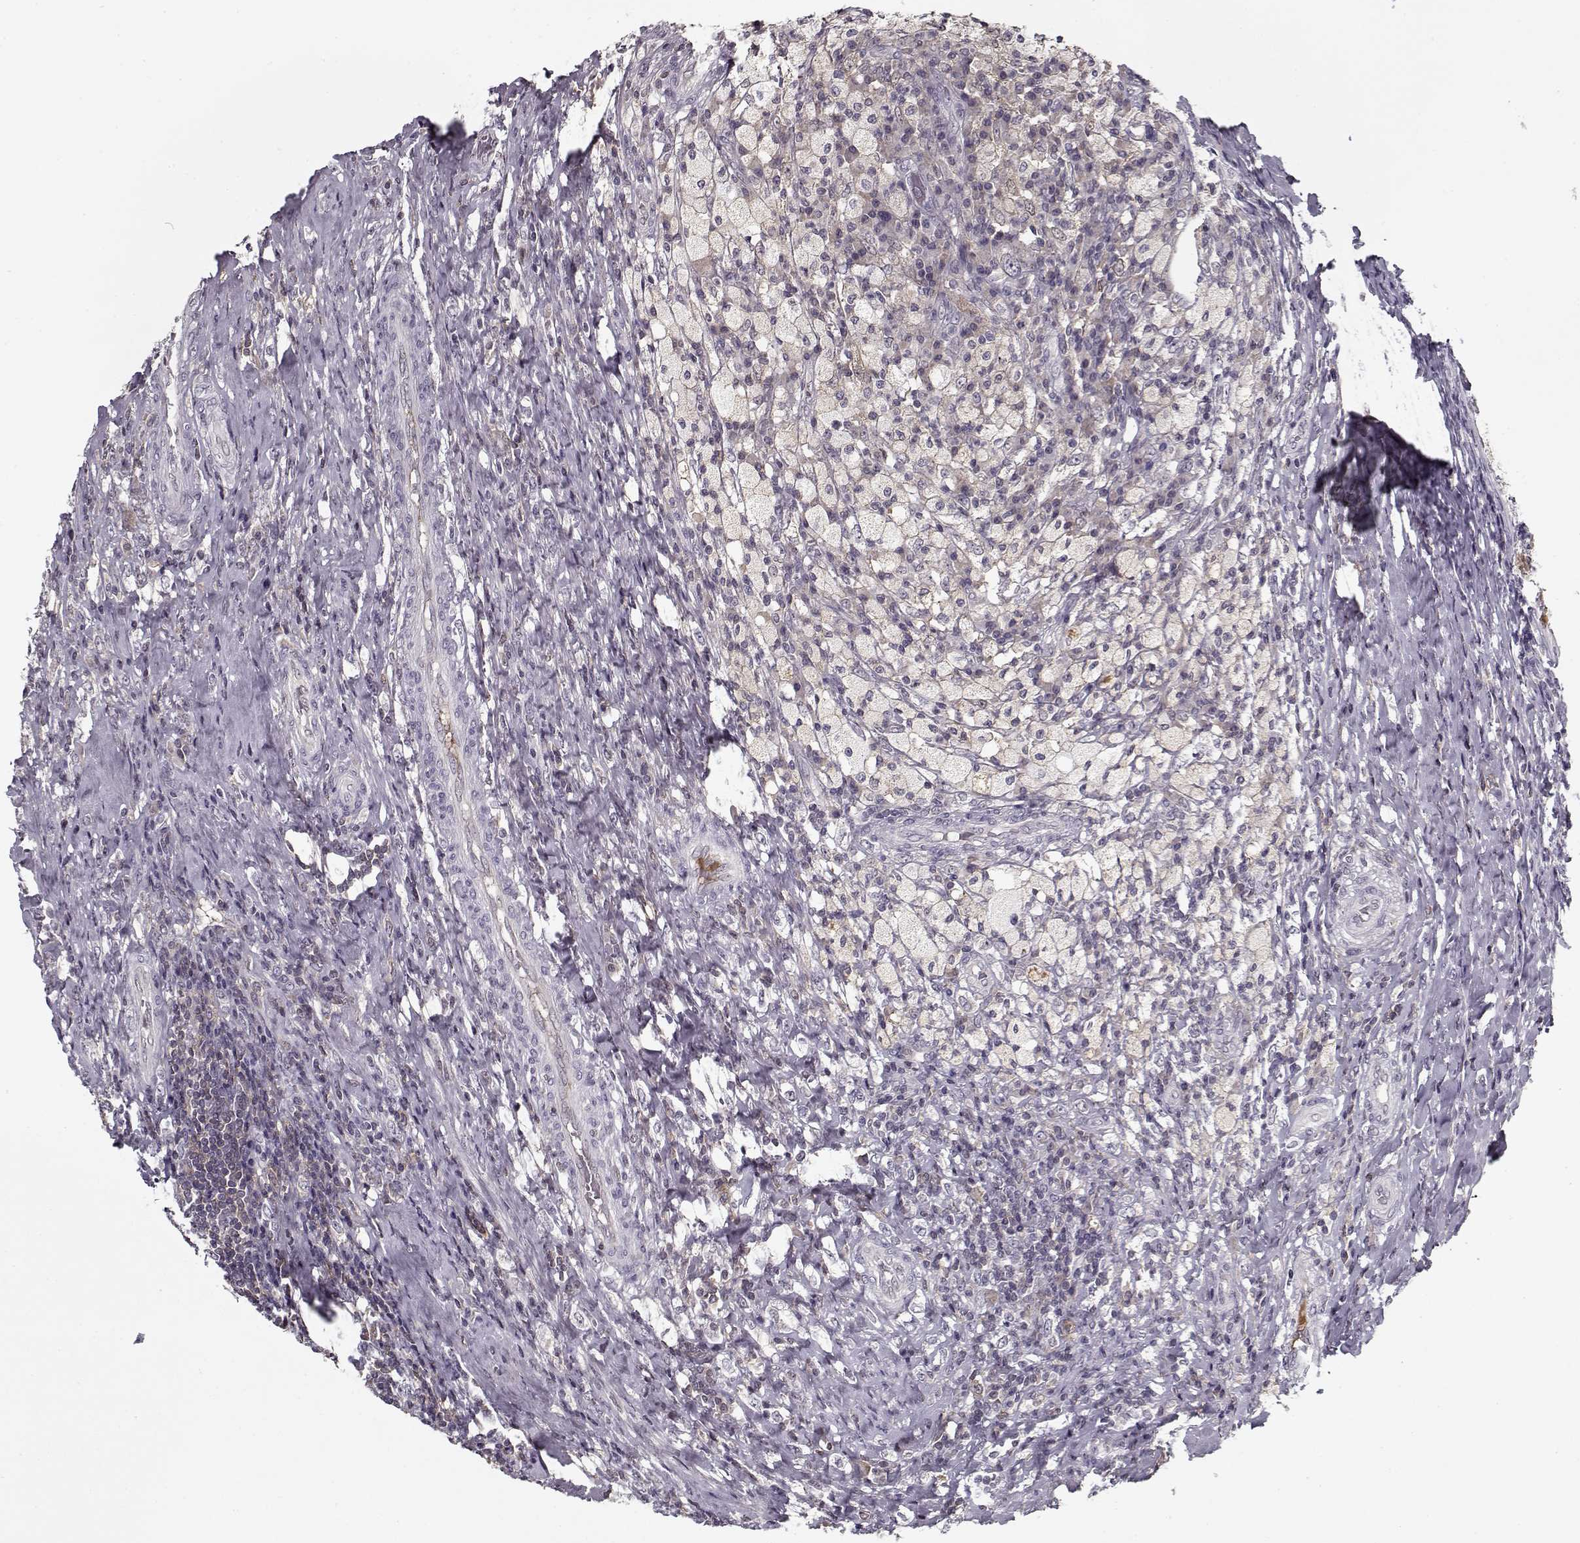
{"staining": {"intensity": "negative", "quantity": "none", "location": "none"}, "tissue": "testis cancer", "cell_type": "Tumor cells", "image_type": "cancer", "snomed": [{"axis": "morphology", "description": "Necrosis, NOS"}, {"axis": "morphology", "description": "Carcinoma, Embryonal, NOS"}, {"axis": "topography", "description": "Testis"}], "caption": "There is no significant expression in tumor cells of testis embryonal carcinoma.", "gene": "AFM", "patient": {"sex": "male", "age": 19}}